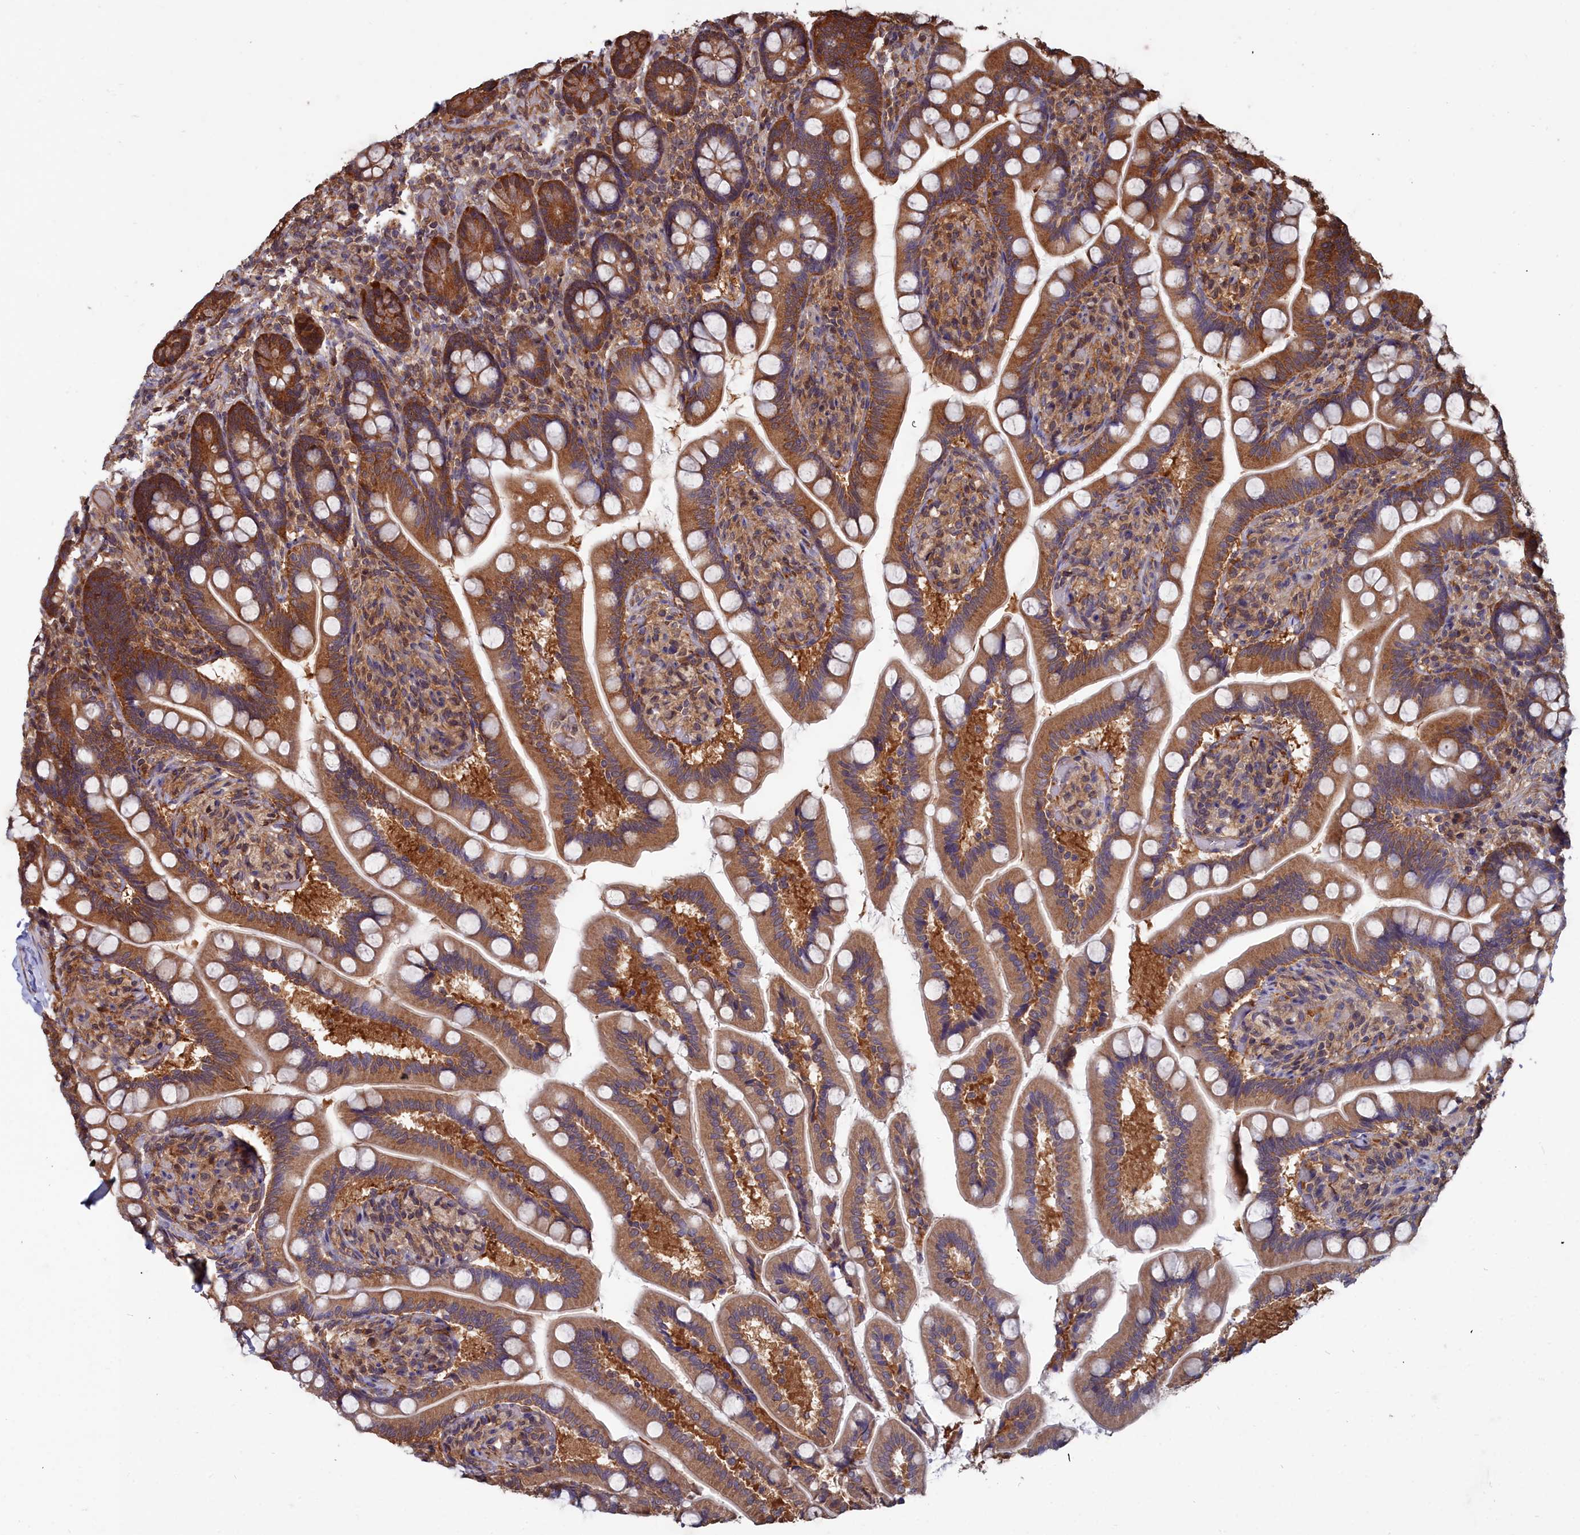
{"staining": {"intensity": "strong", "quantity": ">75%", "location": "cytoplasmic/membranous"}, "tissue": "small intestine", "cell_type": "Glandular cells", "image_type": "normal", "snomed": [{"axis": "morphology", "description": "Normal tissue, NOS"}, {"axis": "topography", "description": "Small intestine"}], "caption": "This image exhibits immunohistochemistry (IHC) staining of benign small intestine, with high strong cytoplasmic/membranous positivity in approximately >75% of glandular cells.", "gene": "GFRA2", "patient": {"sex": "female", "age": 64}}